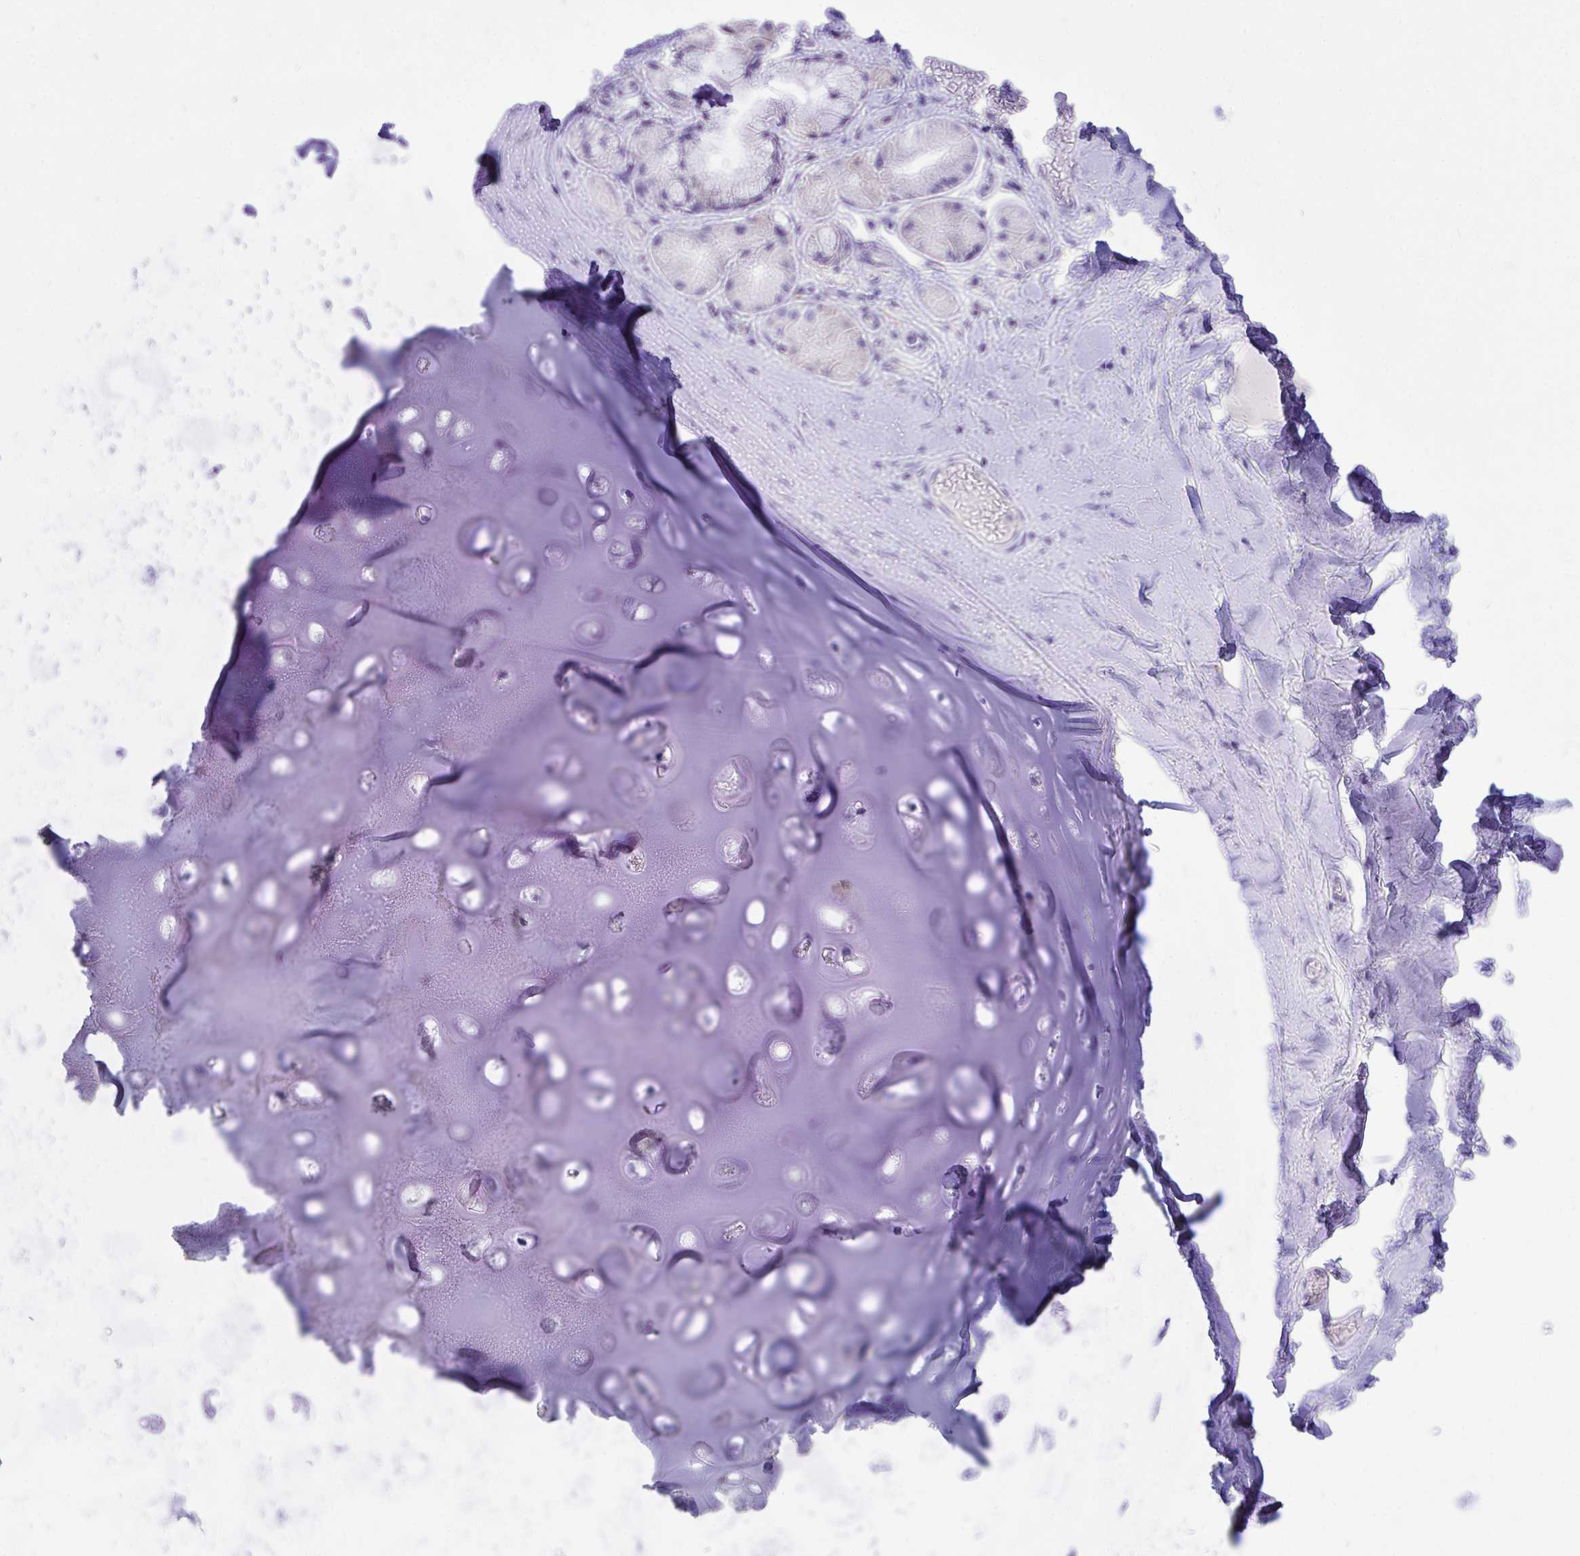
{"staining": {"intensity": "negative", "quantity": "none", "location": "none"}, "tissue": "adipose tissue", "cell_type": "Adipocytes", "image_type": "normal", "snomed": [{"axis": "morphology", "description": "Normal tissue, NOS"}, {"axis": "topography", "description": "Cartilage tissue"}, {"axis": "topography", "description": "Bronchus"}], "caption": "The micrograph shows no staining of adipocytes in benign adipose tissue. (Stains: DAB IHC with hematoxylin counter stain, Microscopy: brightfield microscopy at high magnification).", "gene": "MON1A", "patient": {"sex": "male", "age": 64}}